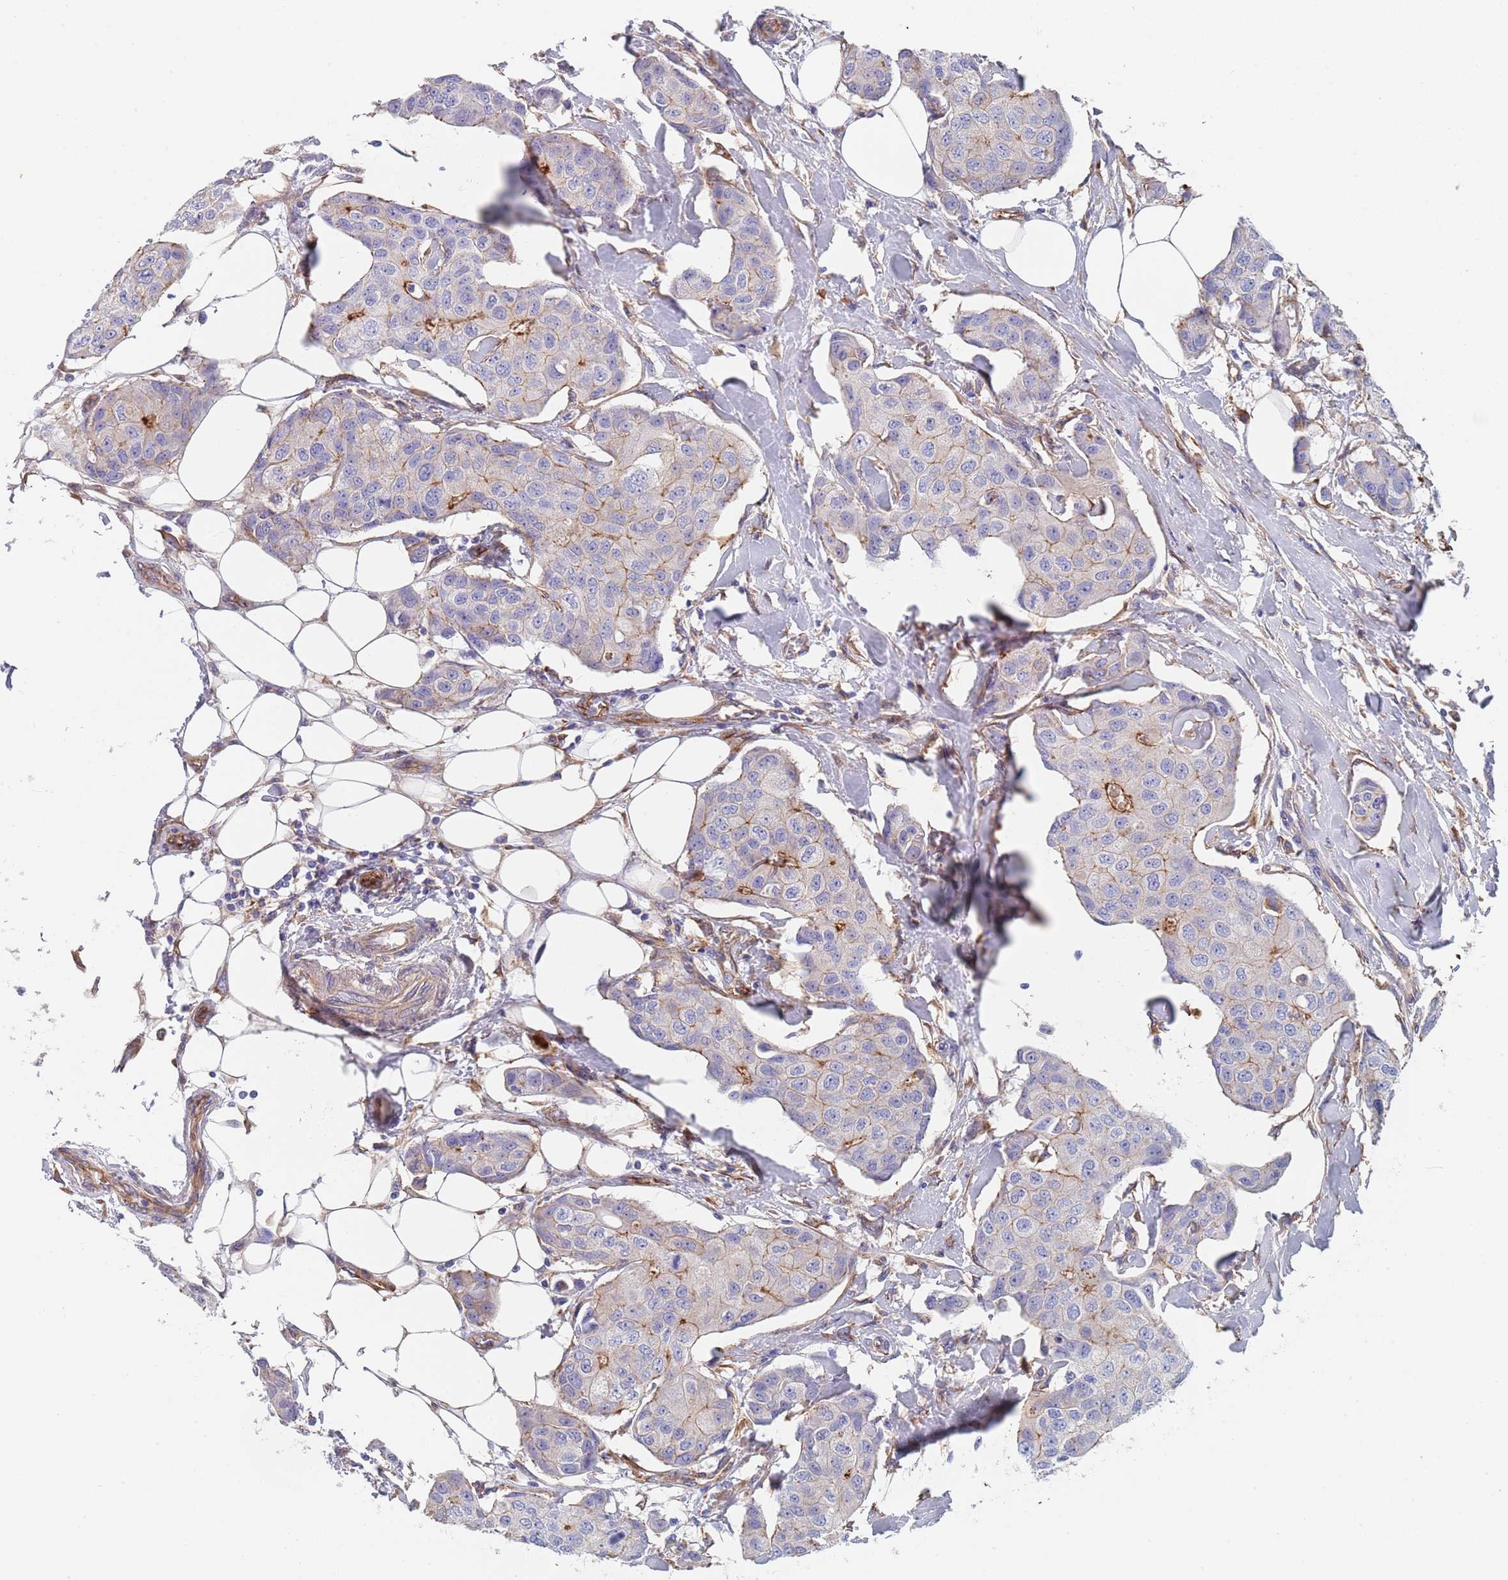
{"staining": {"intensity": "moderate", "quantity": "<25%", "location": "cytoplasmic/membranous"}, "tissue": "breast cancer", "cell_type": "Tumor cells", "image_type": "cancer", "snomed": [{"axis": "morphology", "description": "Duct carcinoma"}, {"axis": "topography", "description": "Breast"}, {"axis": "topography", "description": "Lymph node"}], "caption": "IHC photomicrograph of intraductal carcinoma (breast) stained for a protein (brown), which reveals low levels of moderate cytoplasmic/membranous positivity in approximately <25% of tumor cells.", "gene": "DCUN1D3", "patient": {"sex": "female", "age": 80}}